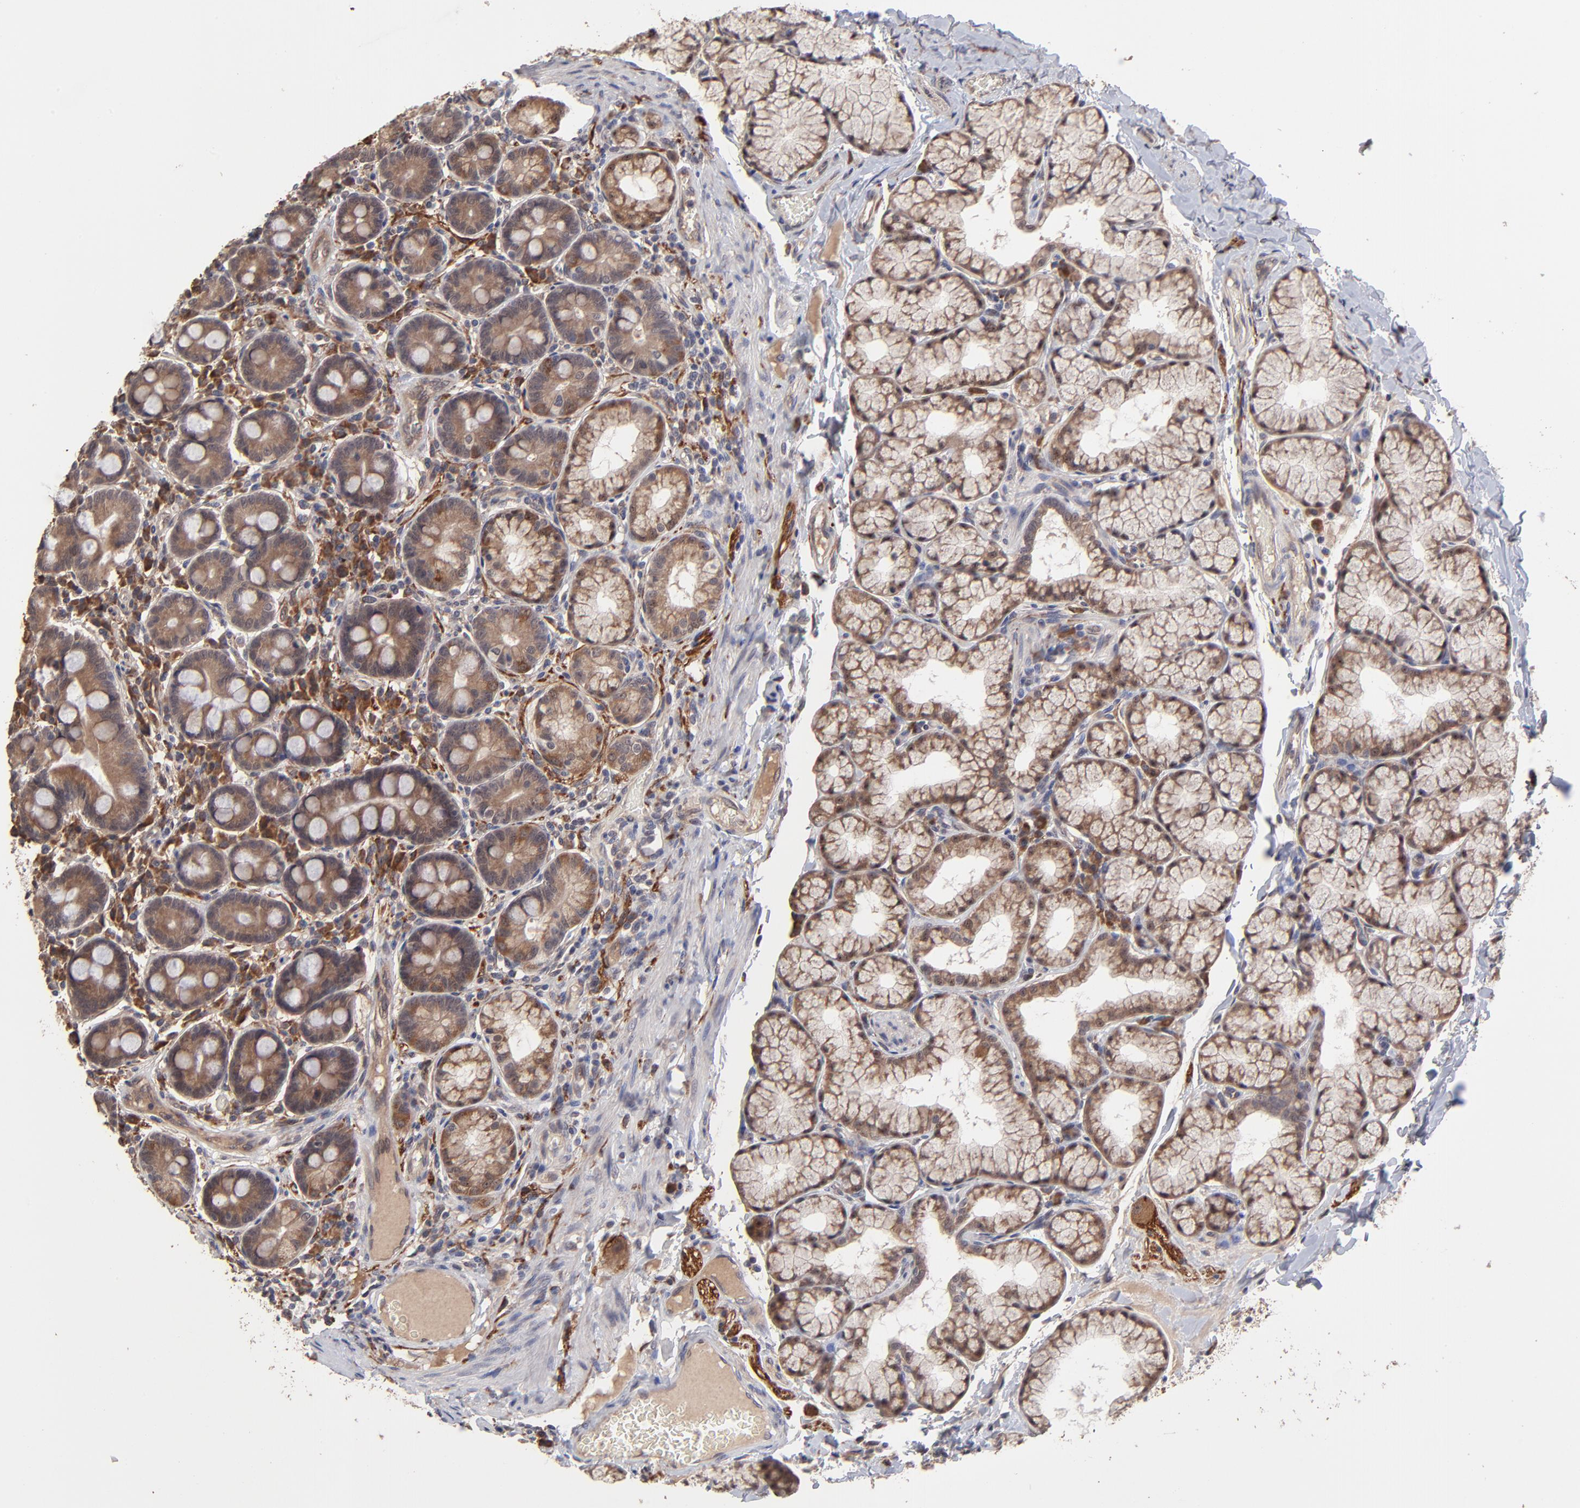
{"staining": {"intensity": "moderate", "quantity": ">75%", "location": "cytoplasmic/membranous"}, "tissue": "duodenum", "cell_type": "Glandular cells", "image_type": "normal", "snomed": [{"axis": "morphology", "description": "Normal tissue, NOS"}, {"axis": "topography", "description": "Duodenum"}], "caption": "Immunohistochemistry image of unremarkable duodenum stained for a protein (brown), which exhibits medium levels of moderate cytoplasmic/membranous staining in about >75% of glandular cells.", "gene": "CHL1", "patient": {"sex": "male", "age": 50}}